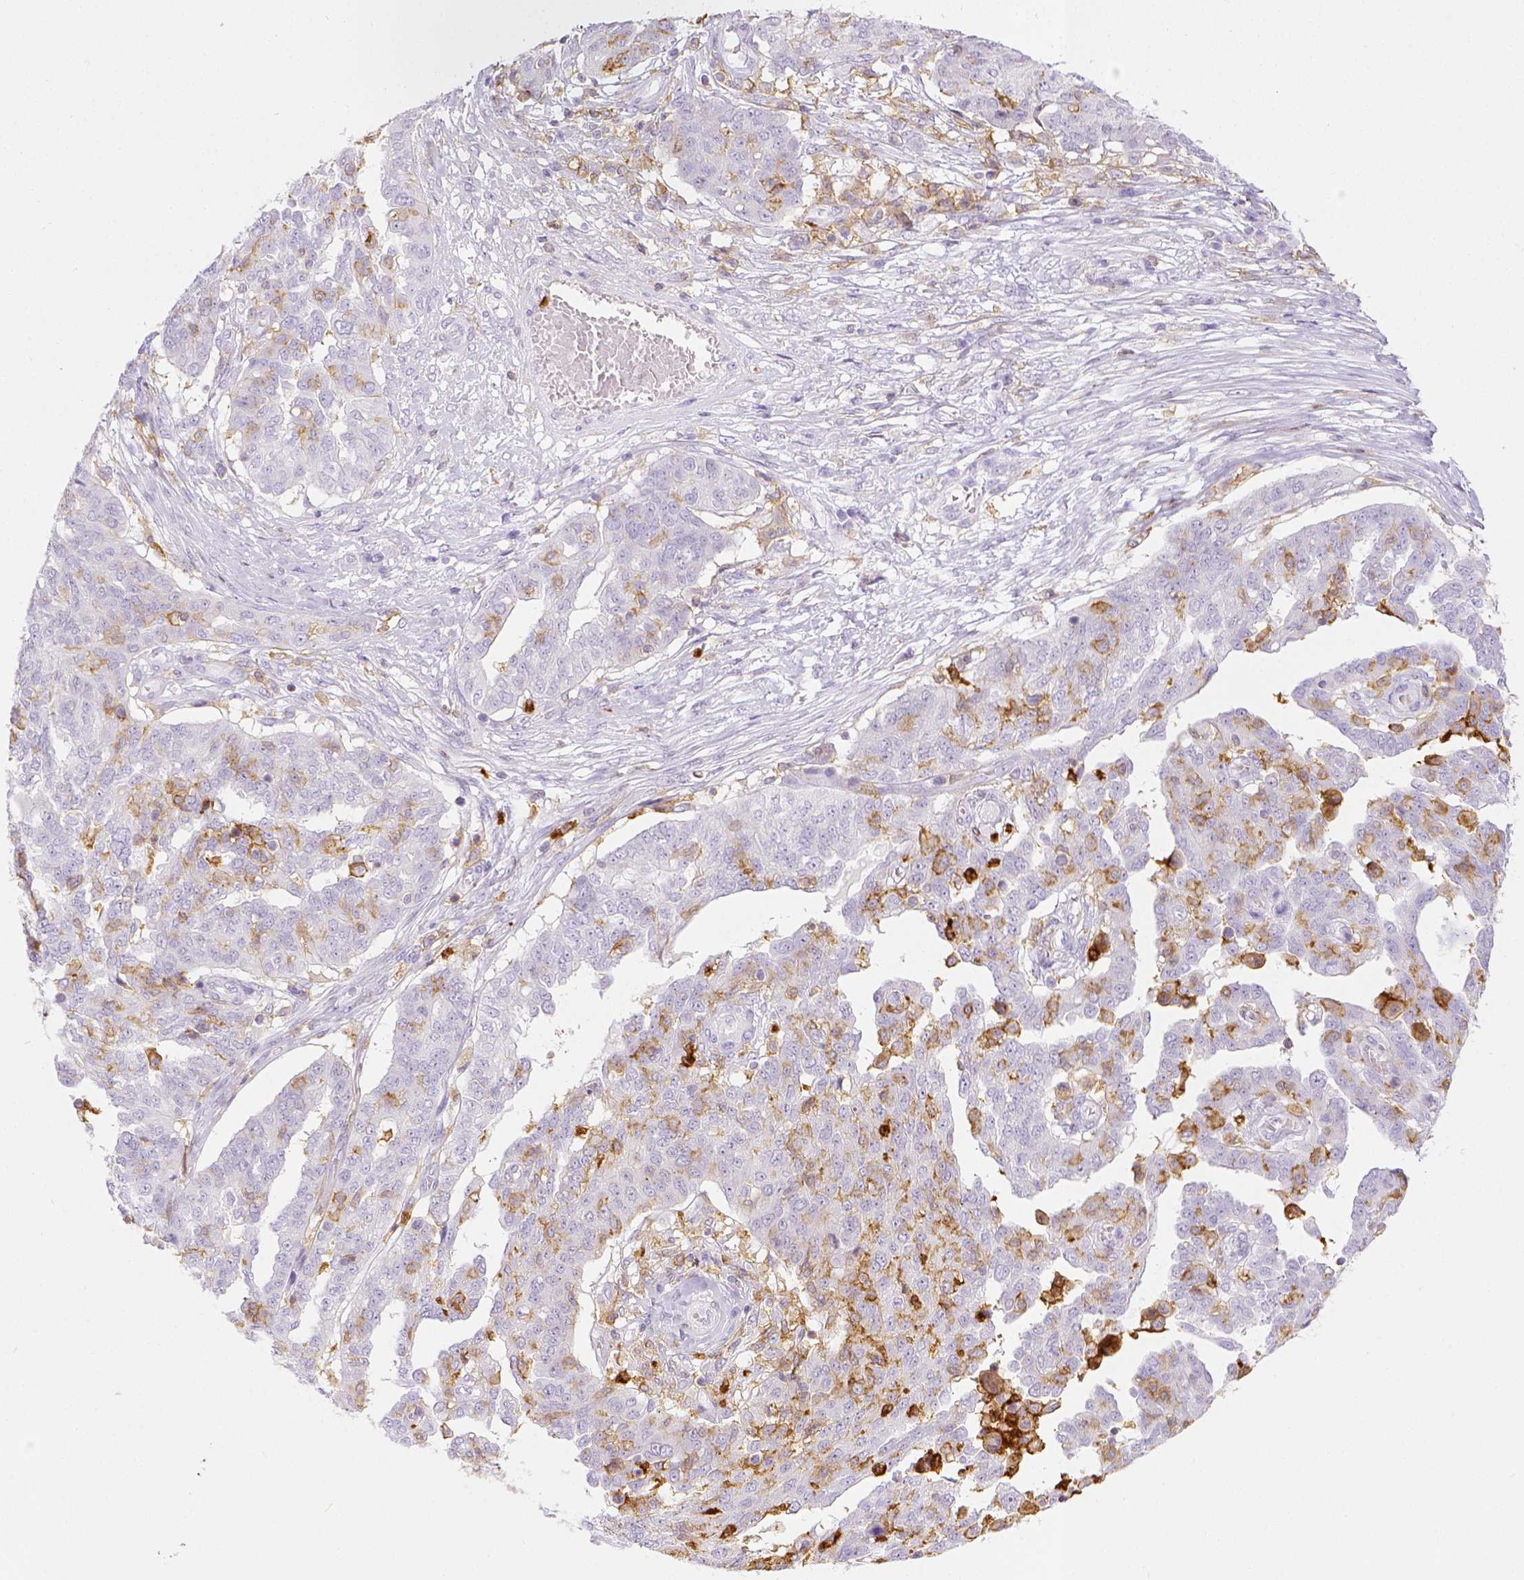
{"staining": {"intensity": "negative", "quantity": "none", "location": "none"}, "tissue": "ovarian cancer", "cell_type": "Tumor cells", "image_type": "cancer", "snomed": [{"axis": "morphology", "description": "Cystadenocarcinoma, serous, NOS"}, {"axis": "topography", "description": "Ovary"}], "caption": "Human ovarian serous cystadenocarcinoma stained for a protein using IHC reveals no staining in tumor cells.", "gene": "ITGAM", "patient": {"sex": "female", "age": 67}}